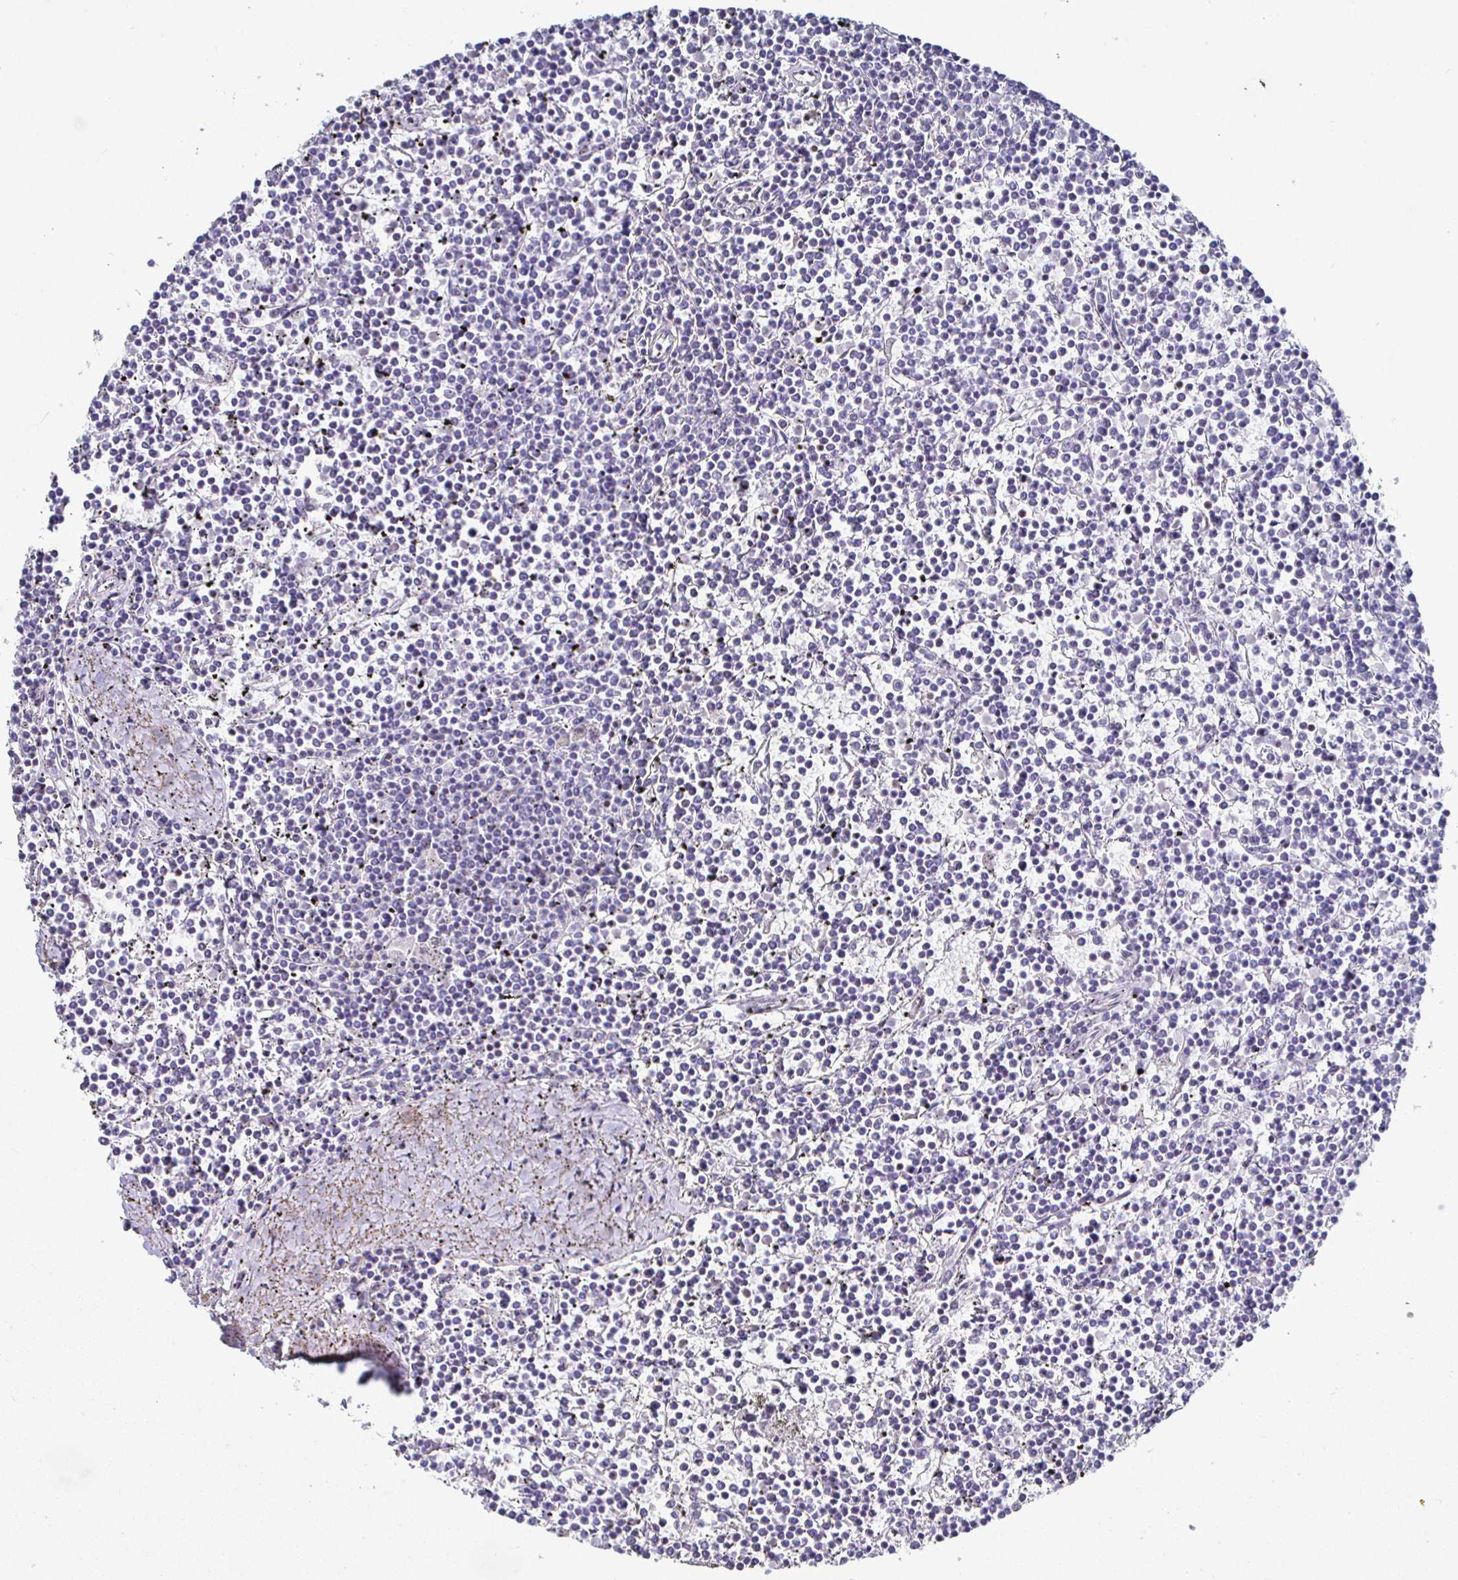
{"staining": {"intensity": "negative", "quantity": "none", "location": "none"}, "tissue": "lymphoma", "cell_type": "Tumor cells", "image_type": "cancer", "snomed": [{"axis": "morphology", "description": "Malignant lymphoma, non-Hodgkin's type, Low grade"}, {"axis": "topography", "description": "Spleen"}], "caption": "An image of human lymphoma is negative for staining in tumor cells.", "gene": "RUNX2", "patient": {"sex": "female", "age": 19}}